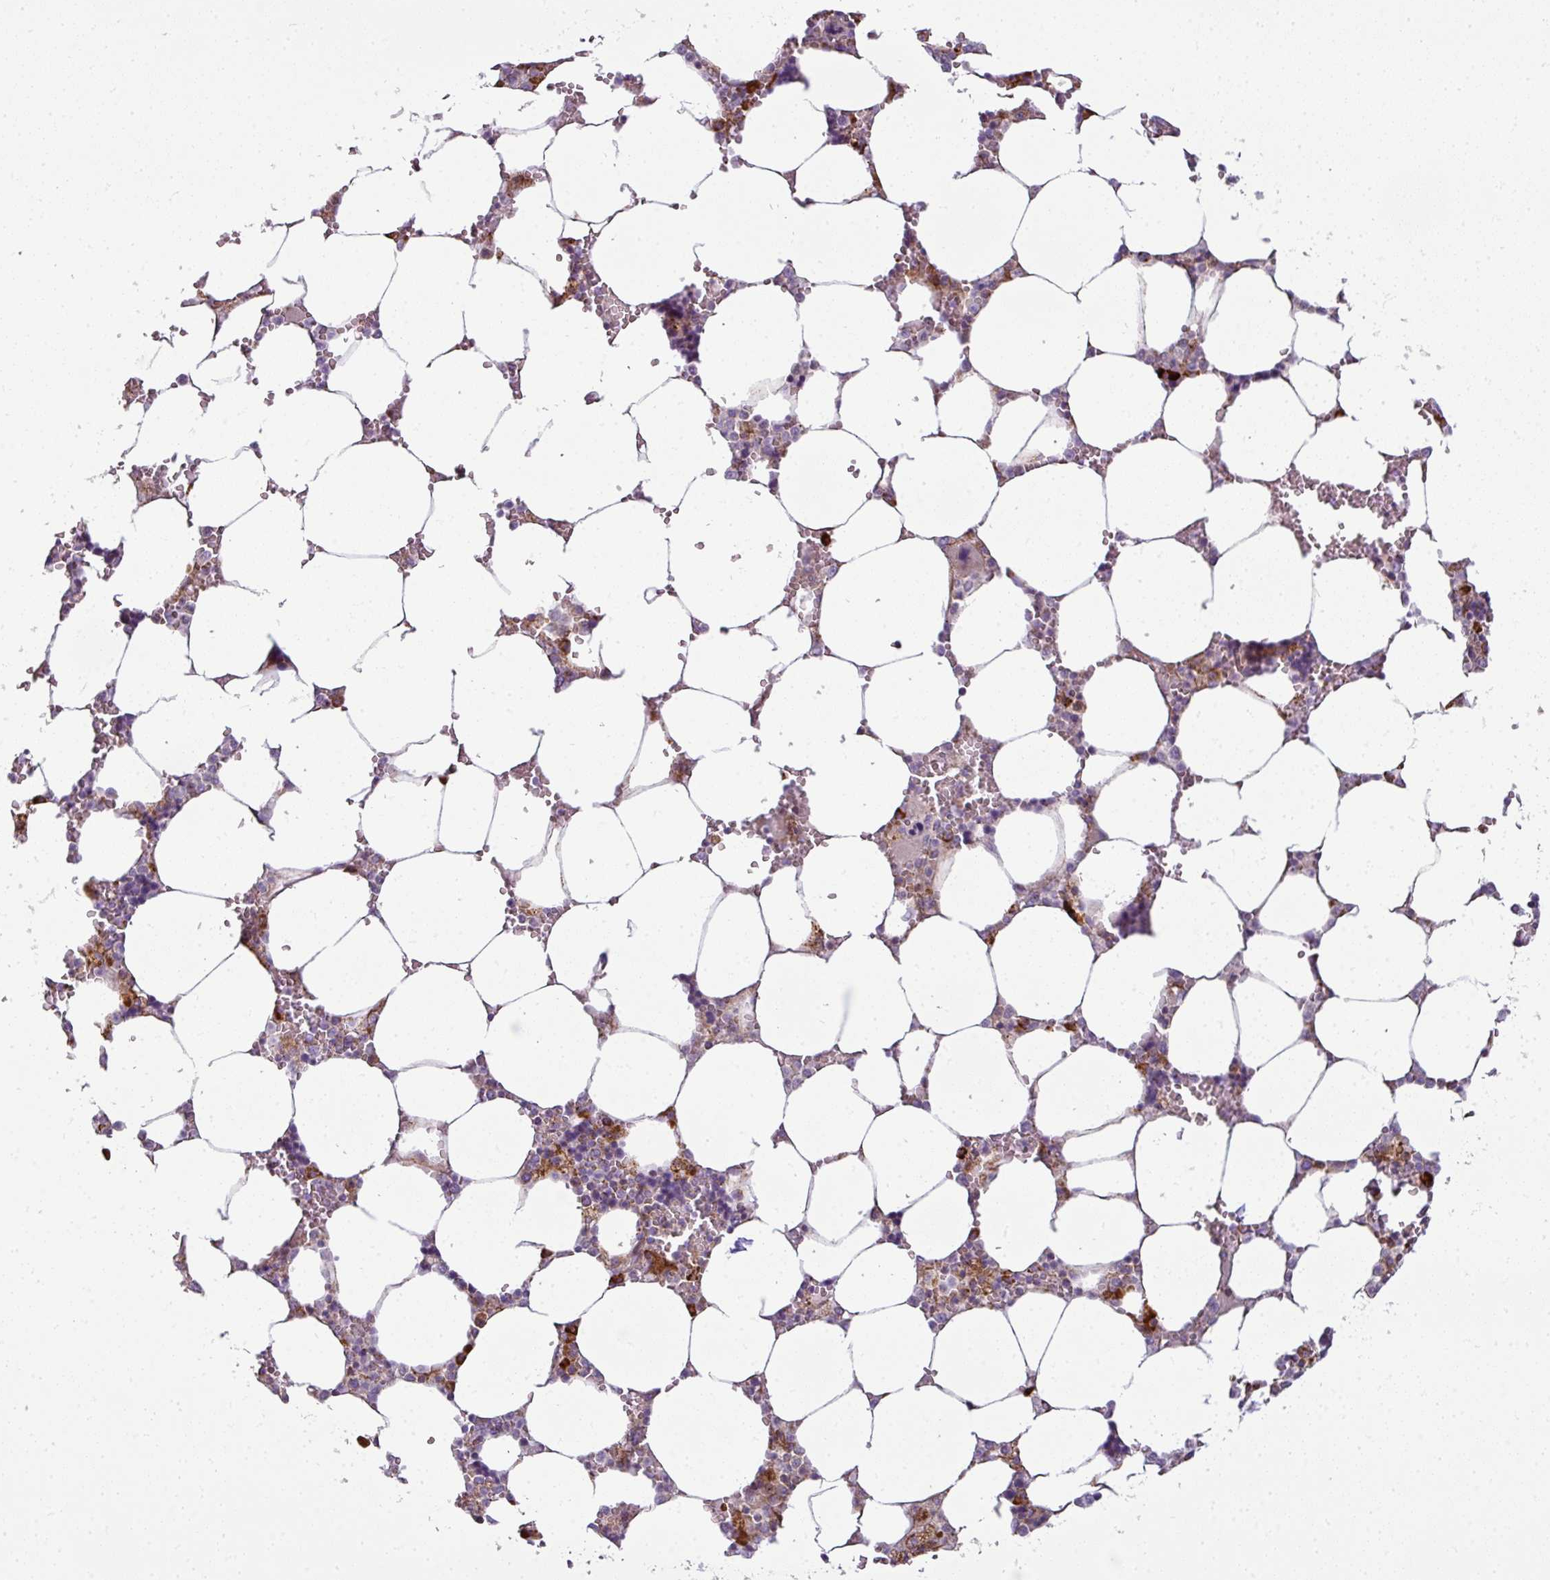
{"staining": {"intensity": "strong", "quantity": "<25%", "location": "cytoplasmic/membranous"}, "tissue": "bone marrow", "cell_type": "Hematopoietic cells", "image_type": "normal", "snomed": [{"axis": "morphology", "description": "Normal tissue, NOS"}, {"axis": "topography", "description": "Bone marrow"}], "caption": "Protein expression analysis of normal bone marrow exhibits strong cytoplasmic/membranous expression in about <25% of hematopoietic cells.", "gene": "ANKRD18A", "patient": {"sex": "male", "age": 64}}